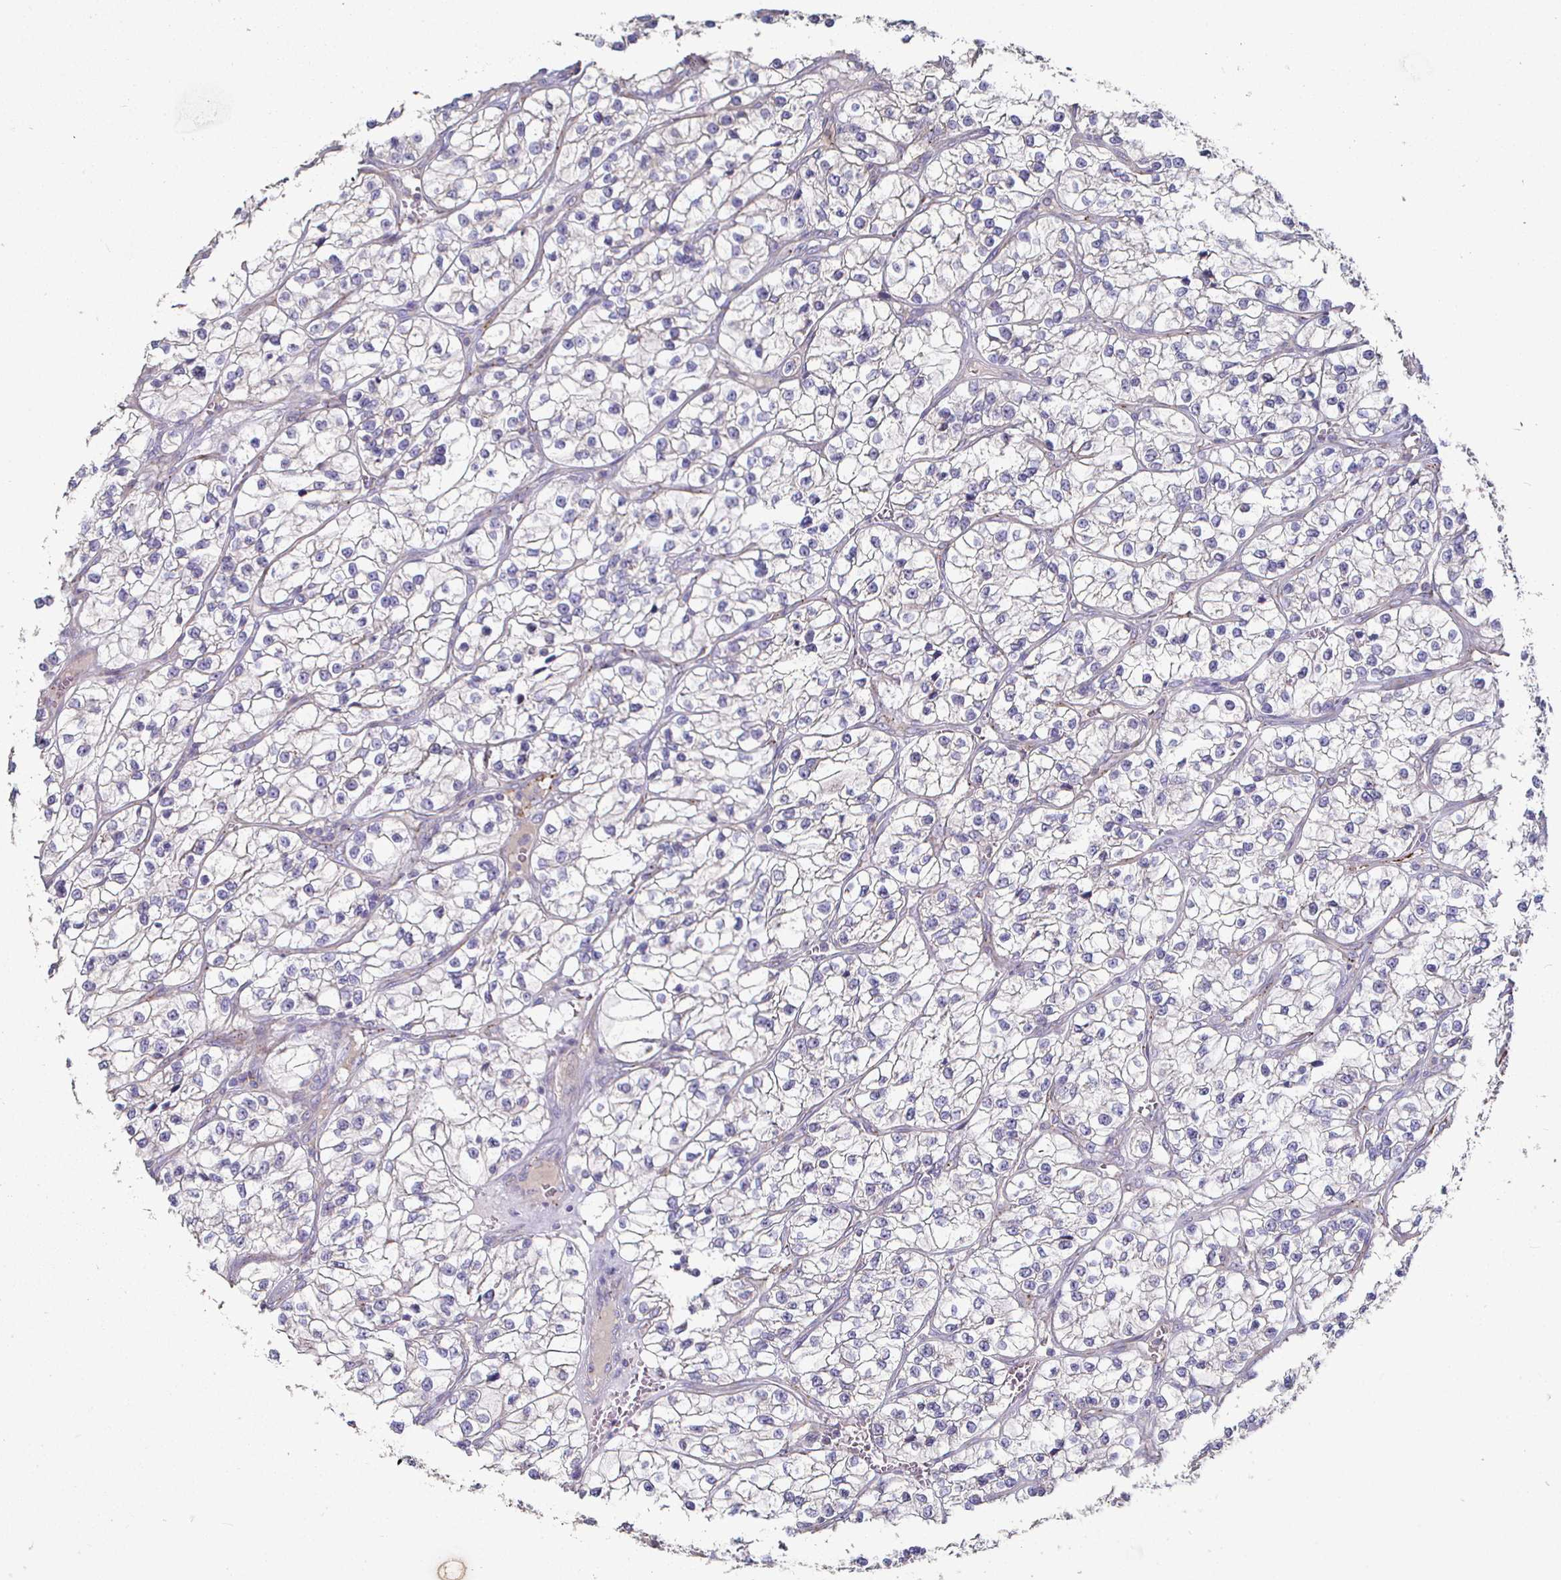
{"staining": {"intensity": "negative", "quantity": "none", "location": "none"}, "tissue": "renal cancer", "cell_type": "Tumor cells", "image_type": "cancer", "snomed": [{"axis": "morphology", "description": "Adenocarcinoma, NOS"}, {"axis": "topography", "description": "Kidney"}], "caption": "Renal adenocarcinoma was stained to show a protein in brown. There is no significant staining in tumor cells.", "gene": "NRSN1", "patient": {"sex": "female", "age": 57}}